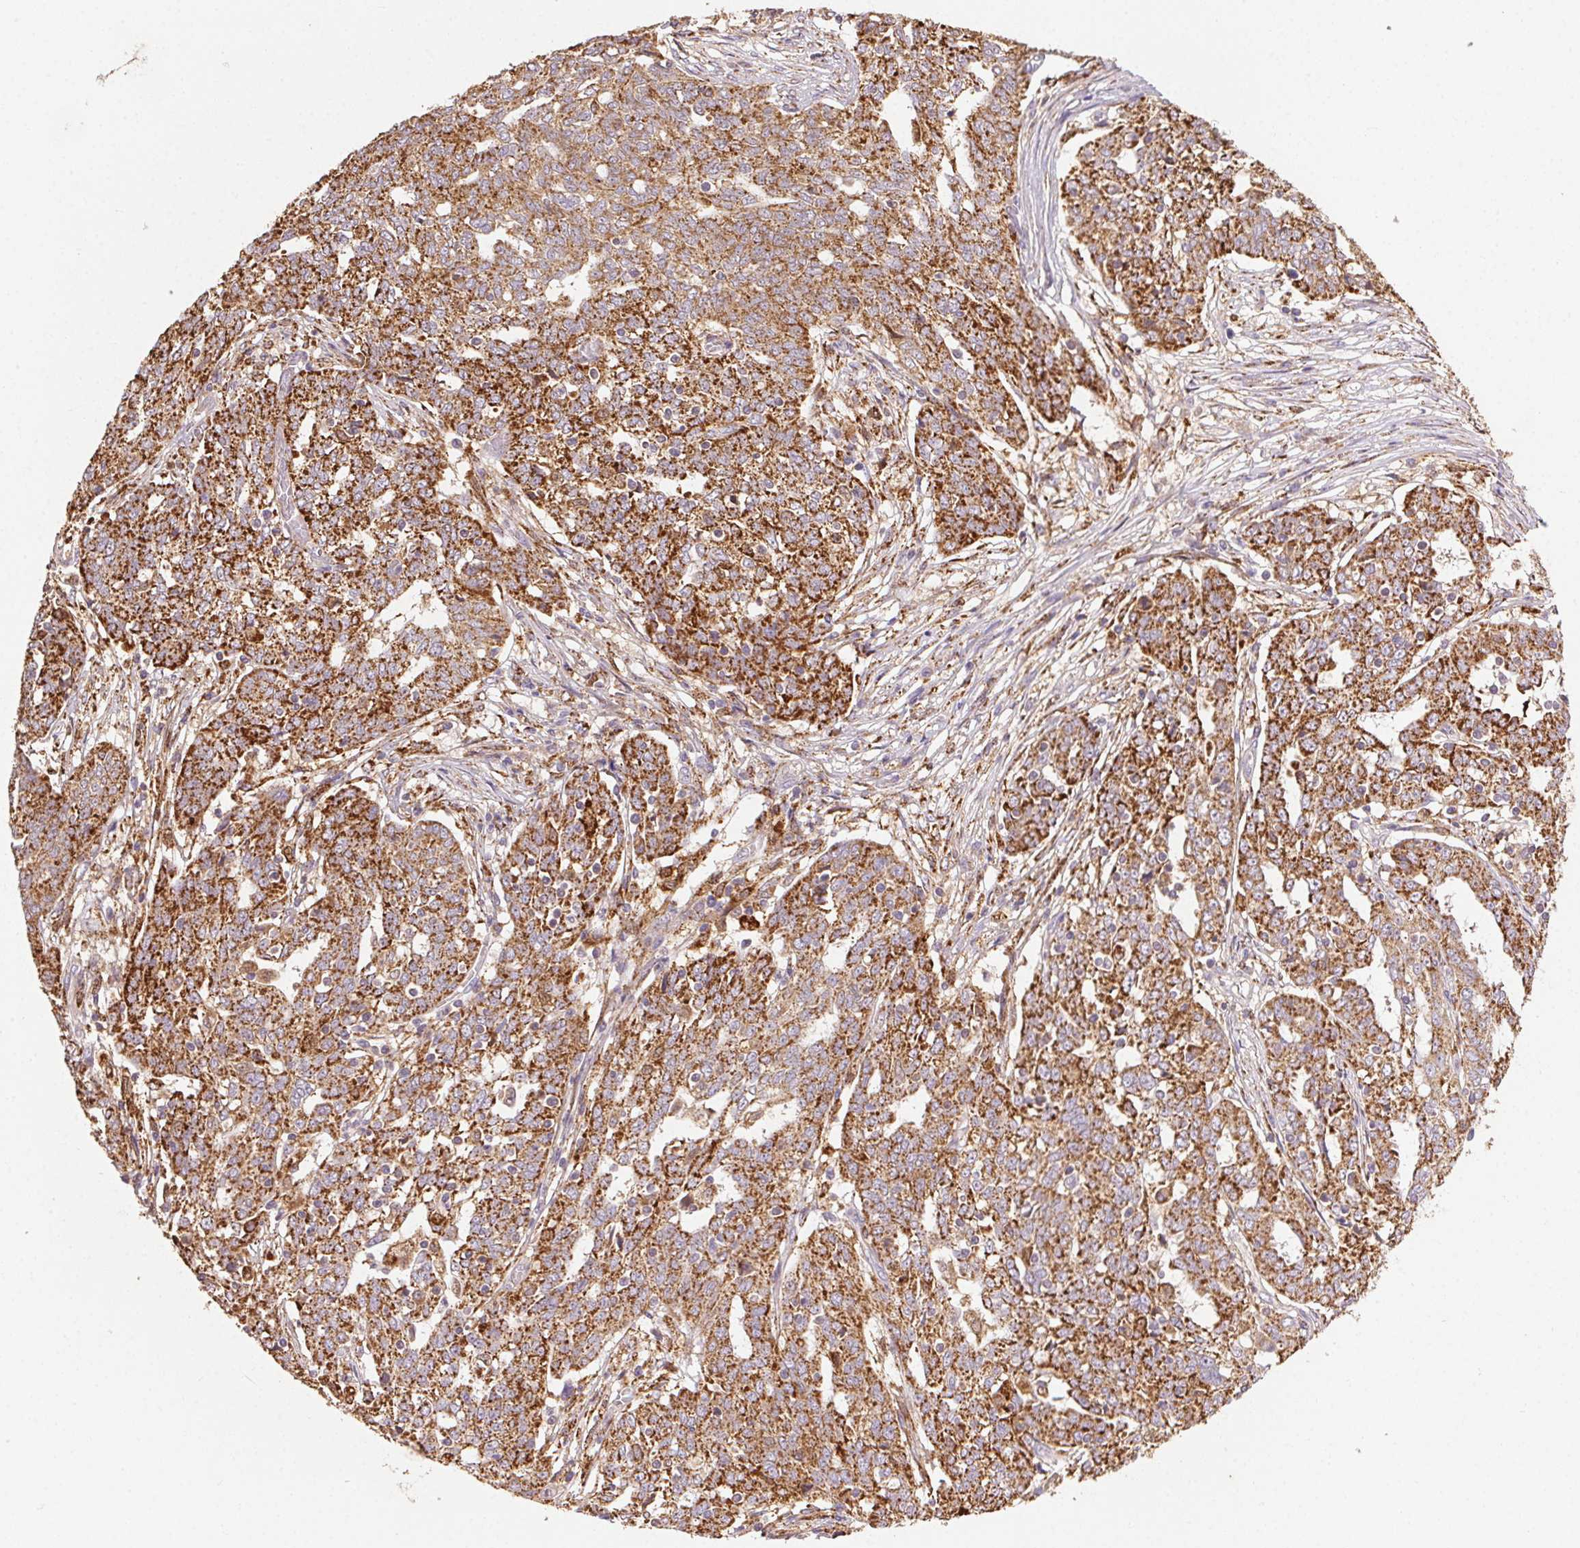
{"staining": {"intensity": "strong", "quantity": ">75%", "location": "cytoplasmic/membranous"}, "tissue": "ovarian cancer", "cell_type": "Tumor cells", "image_type": "cancer", "snomed": [{"axis": "morphology", "description": "Cystadenocarcinoma, serous, NOS"}, {"axis": "topography", "description": "Ovary"}], "caption": "The histopathology image shows staining of ovarian cancer (serous cystadenocarcinoma), revealing strong cytoplasmic/membranous protein positivity (brown color) within tumor cells.", "gene": "FNBP1L", "patient": {"sex": "female", "age": 67}}